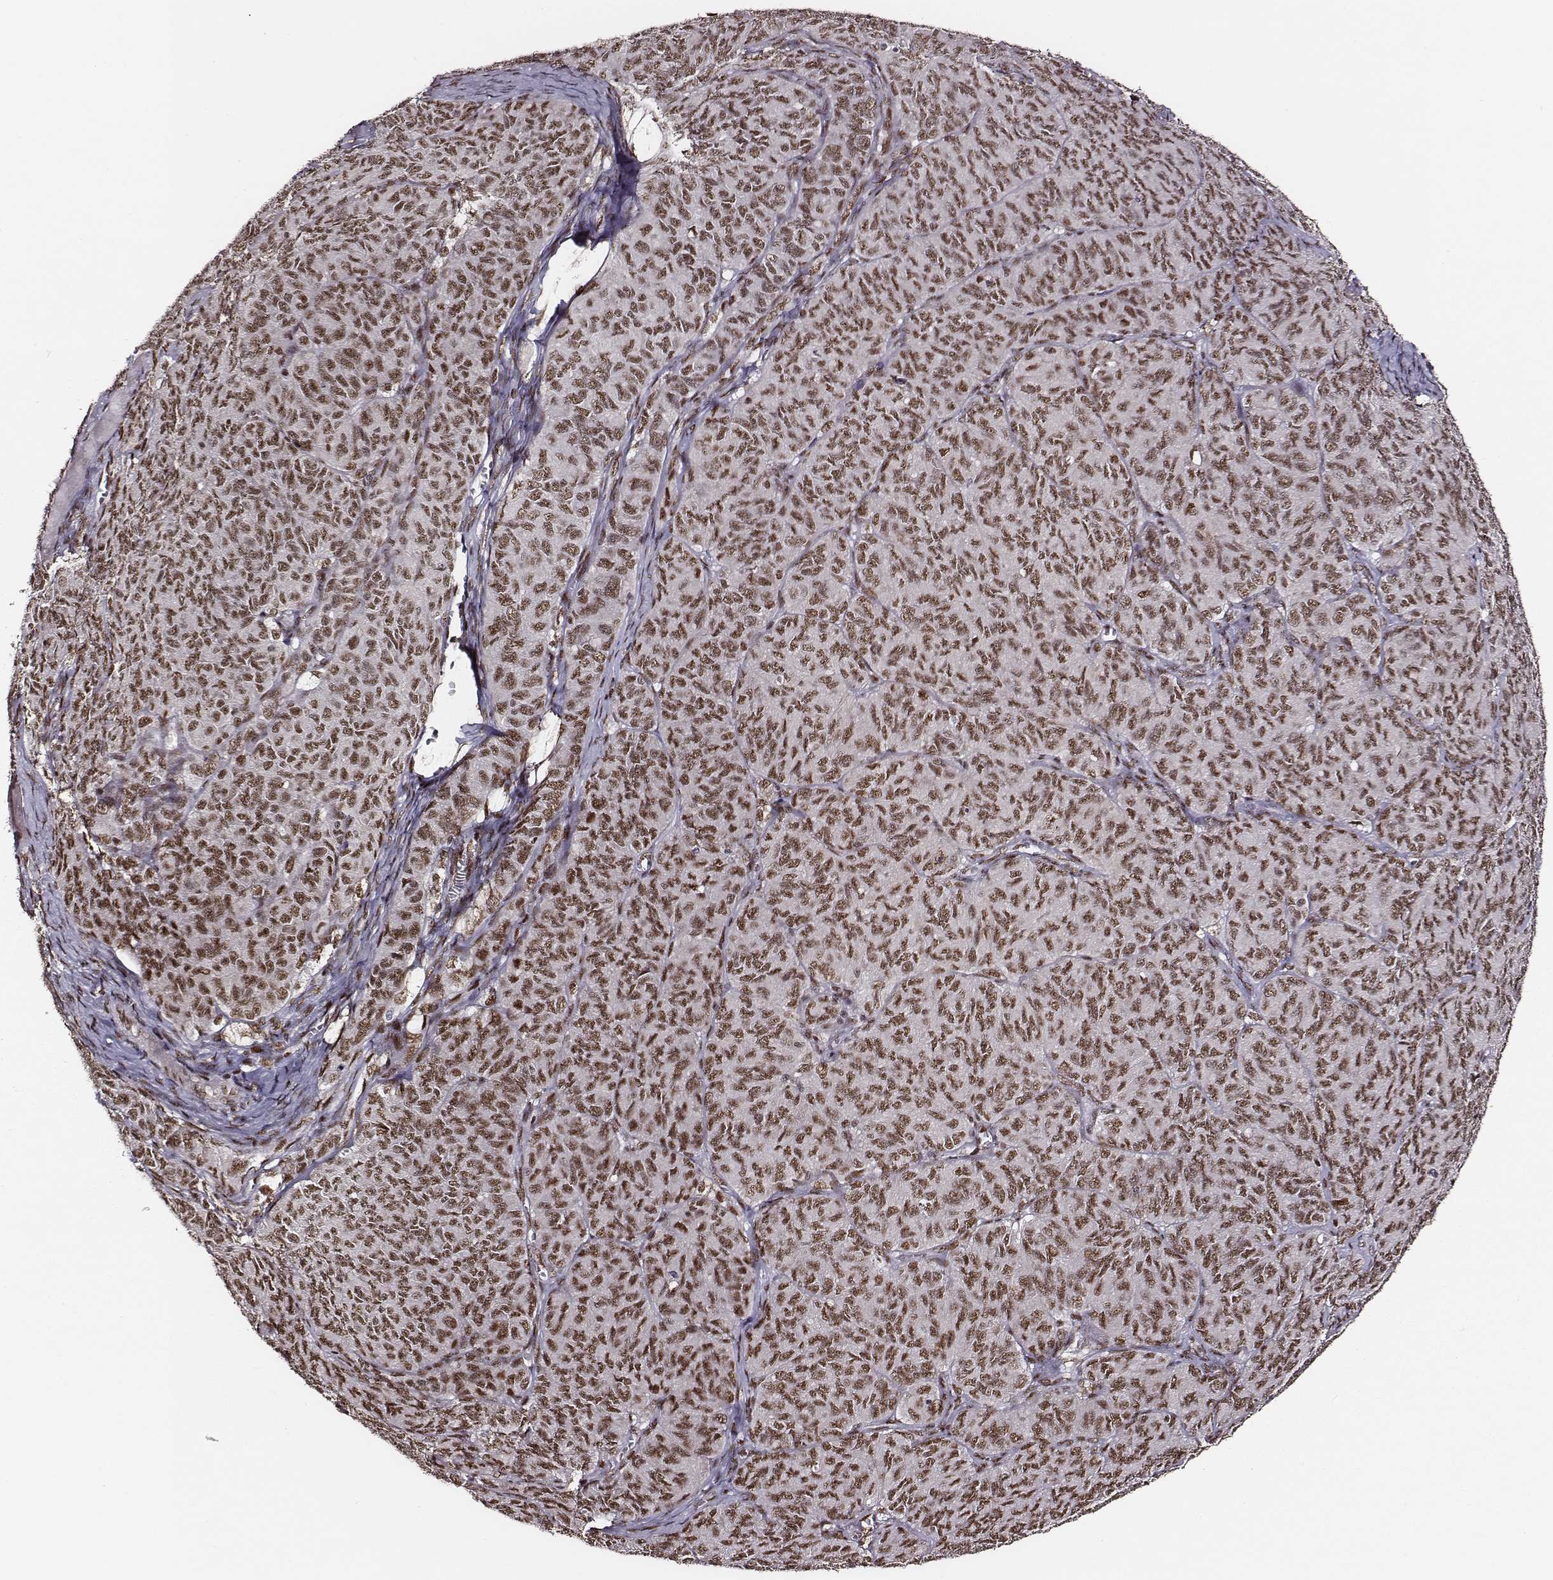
{"staining": {"intensity": "moderate", "quantity": ">75%", "location": "nuclear"}, "tissue": "ovarian cancer", "cell_type": "Tumor cells", "image_type": "cancer", "snomed": [{"axis": "morphology", "description": "Carcinoma, endometroid"}, {"axis": "topography", "description": "Ovary"}], "caption": "A photomicrograph of human endometroid carcinoma (ovarian) stained for a protein exhibits moderate nuclear brown staining in tumor cells. The protein of interest is shown in brown color, while the nuclei are stained blue.", "gene": "PPARA", "patient": {"sex": "female", "age": 80}}